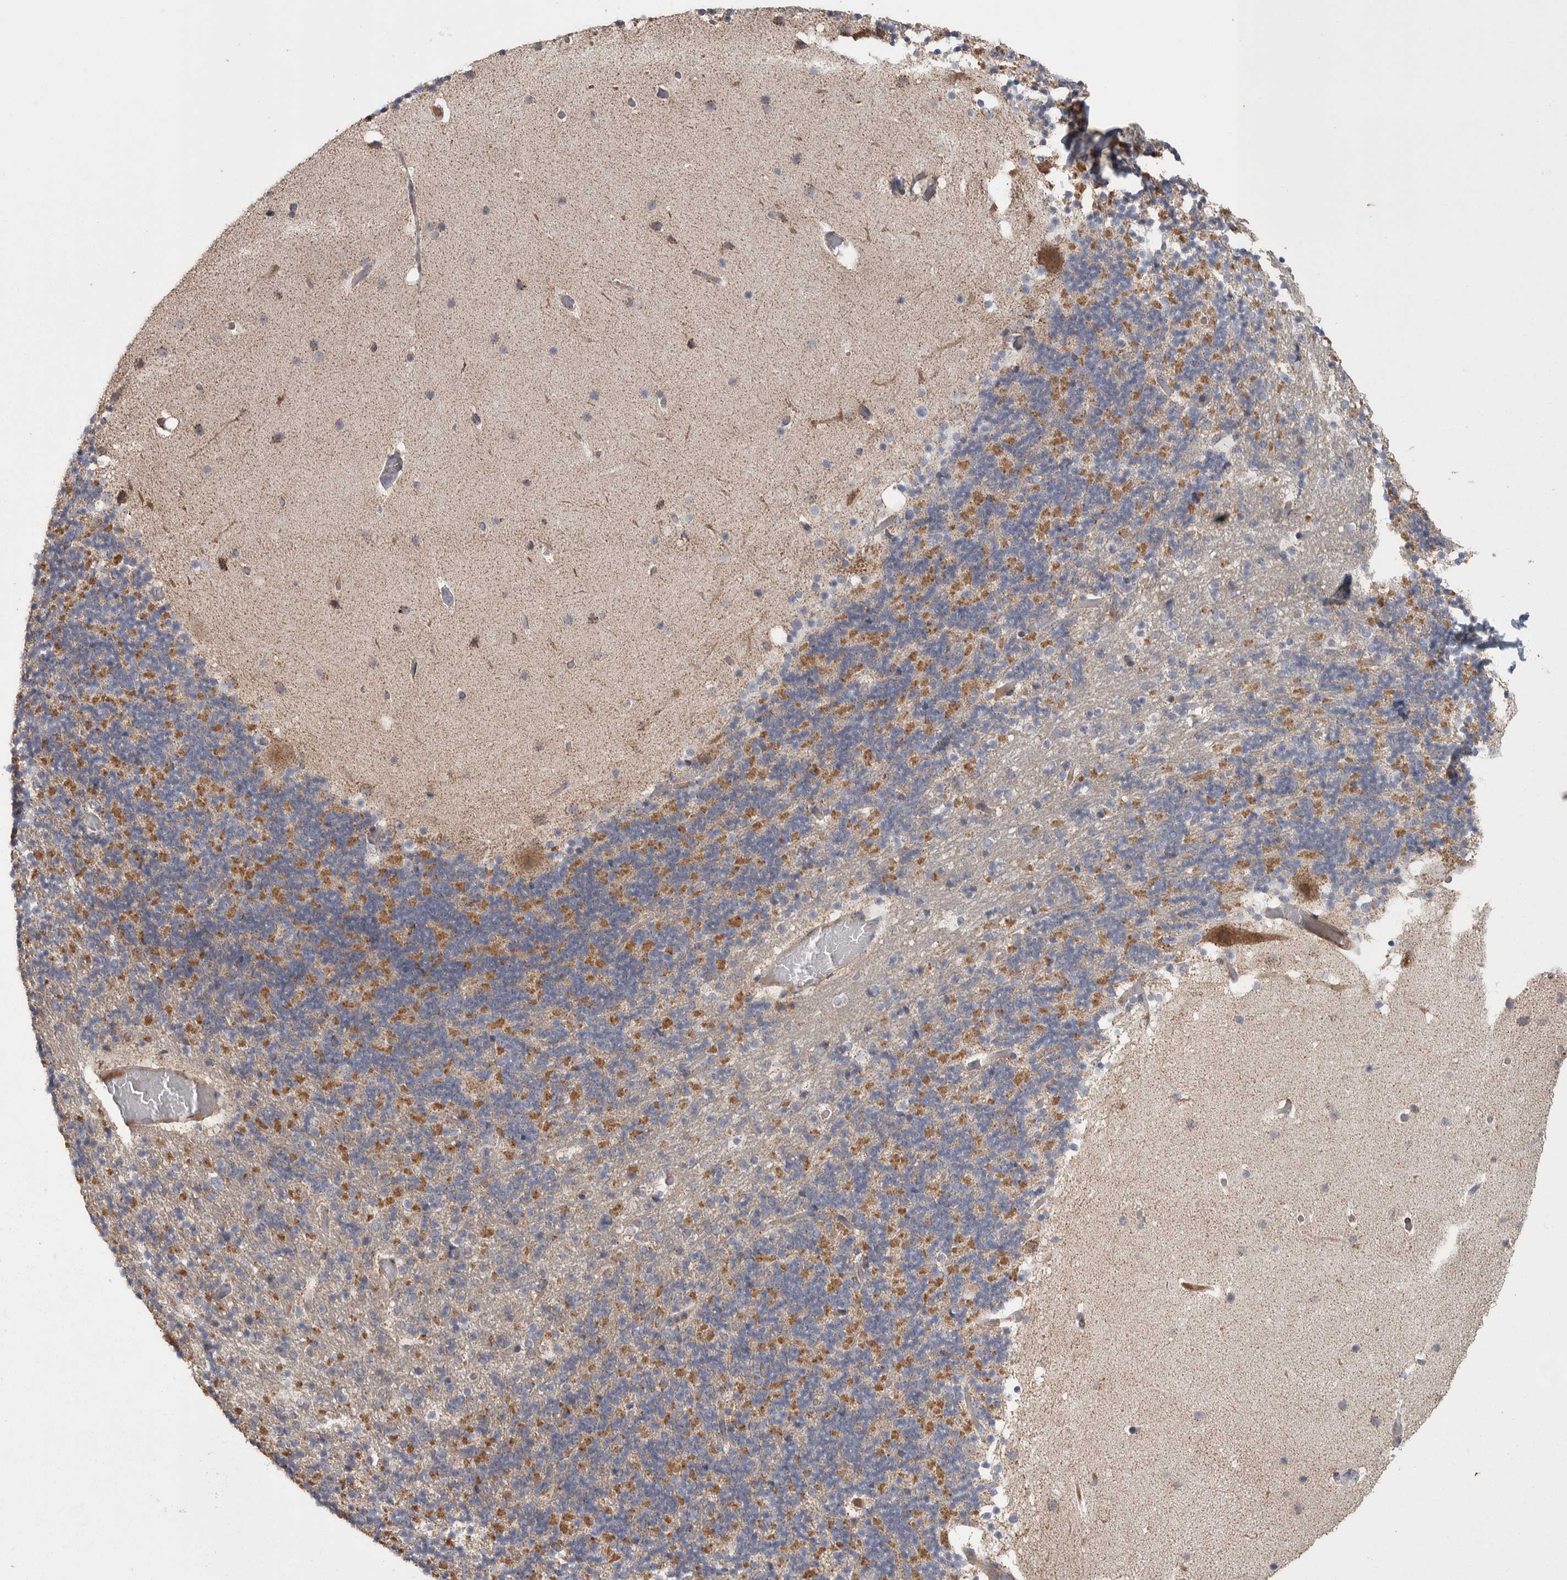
{"staining": {"intensity": "moderate", "quantity": "25%-75%", "location": "cytoplasmic/membranous"}, "tissue": "cerebellum", "cell_type": "Cells in granular layer", "image_type": "normal", "snomed": [{"axis": "morphology", "description": "Normal tissue, NOS"}, {"axis": "topography", "description": "Cerebellum"}], "caption": "Moderate cytoplasmic/membranous expression for a protein is present in about 25%-75% of cells in granular layer of normal cerebellum using immunohistochemistry (IHC).", "gene": "SCO1", "patient": {"sex": "male", "age": 57}}